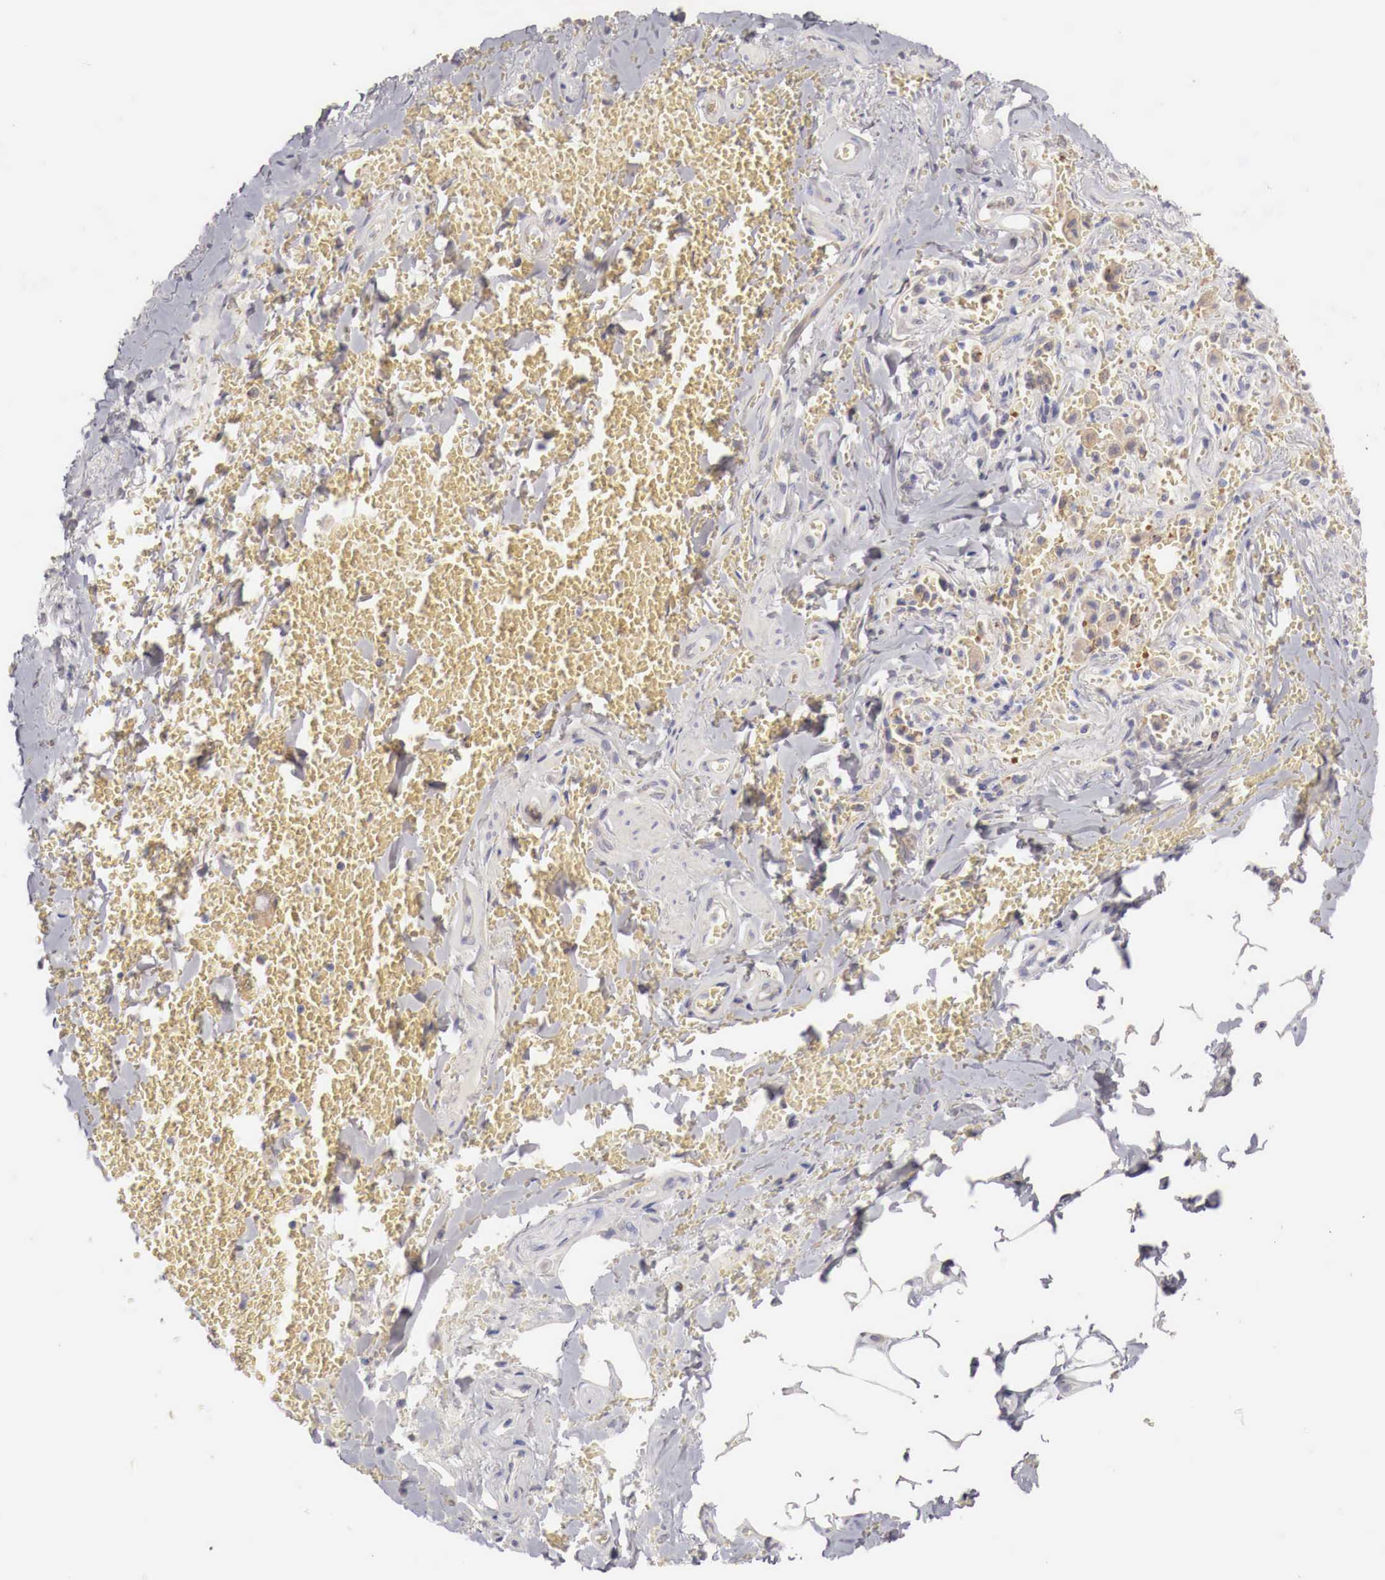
{"staining": {"intensity": "negative", "quantity": "none", "location": "none"}, "tissue": "adipose tissue", "cell_type": "Adipocytes", "image_type": "normal", "snomed": [{"axis": "morphology", "description": "Normal tissue, NOS"}, {"axis": "topography", "description": "Cartilage tissue"}, {"axis": "topography", "description": "Lung"}], "caption": "This is an immunohistochemistry (IHC) photomicrograph of normal human adipose tissue. There is no expression in adipocytes.", "gene": "NSDHL", "patient": {"sex": "male", "age": 65}}